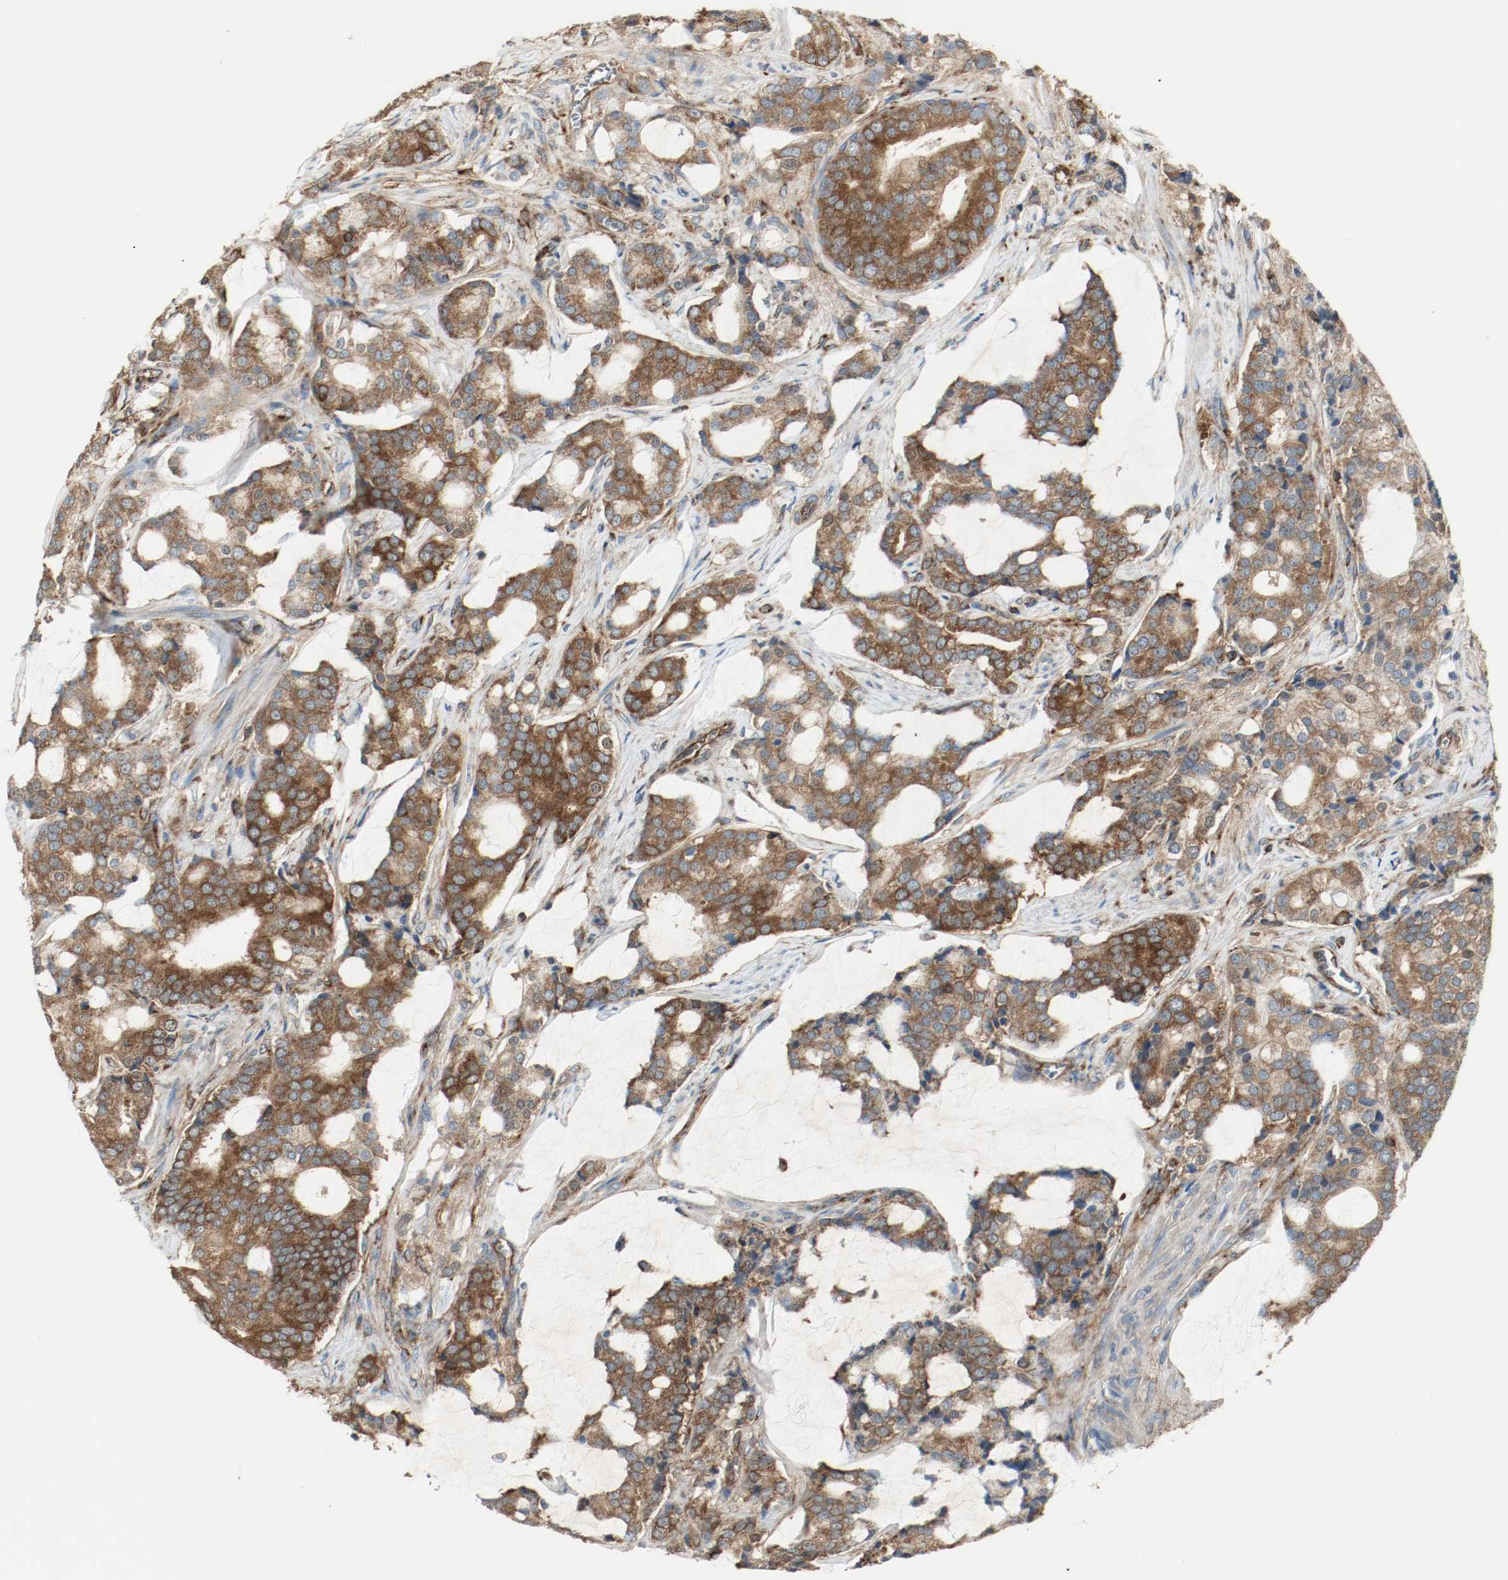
{"staining": {"intensity": "strong", "quantity": ">75%", "location": "cytoplasmic/membranous"}, "tissue": "prostate cancer", "cell_type": "Tumor cells", "image_type": "cancer", "snomed": [{"axis": "morphology", "description": "Adenocarcinoma, Low grade"}, {"axis": "topography", "description": "Prostate"}], "caption": "There is high levels of strong cytoplasmic/membranous positivity in tumor cells of adenocarcinoma (low-grade) (prostate), as demonstrated by immunohistochemical staining (brown color).", "gene": "PLCG1", "patient": {"sex": "male", "age": 58}}